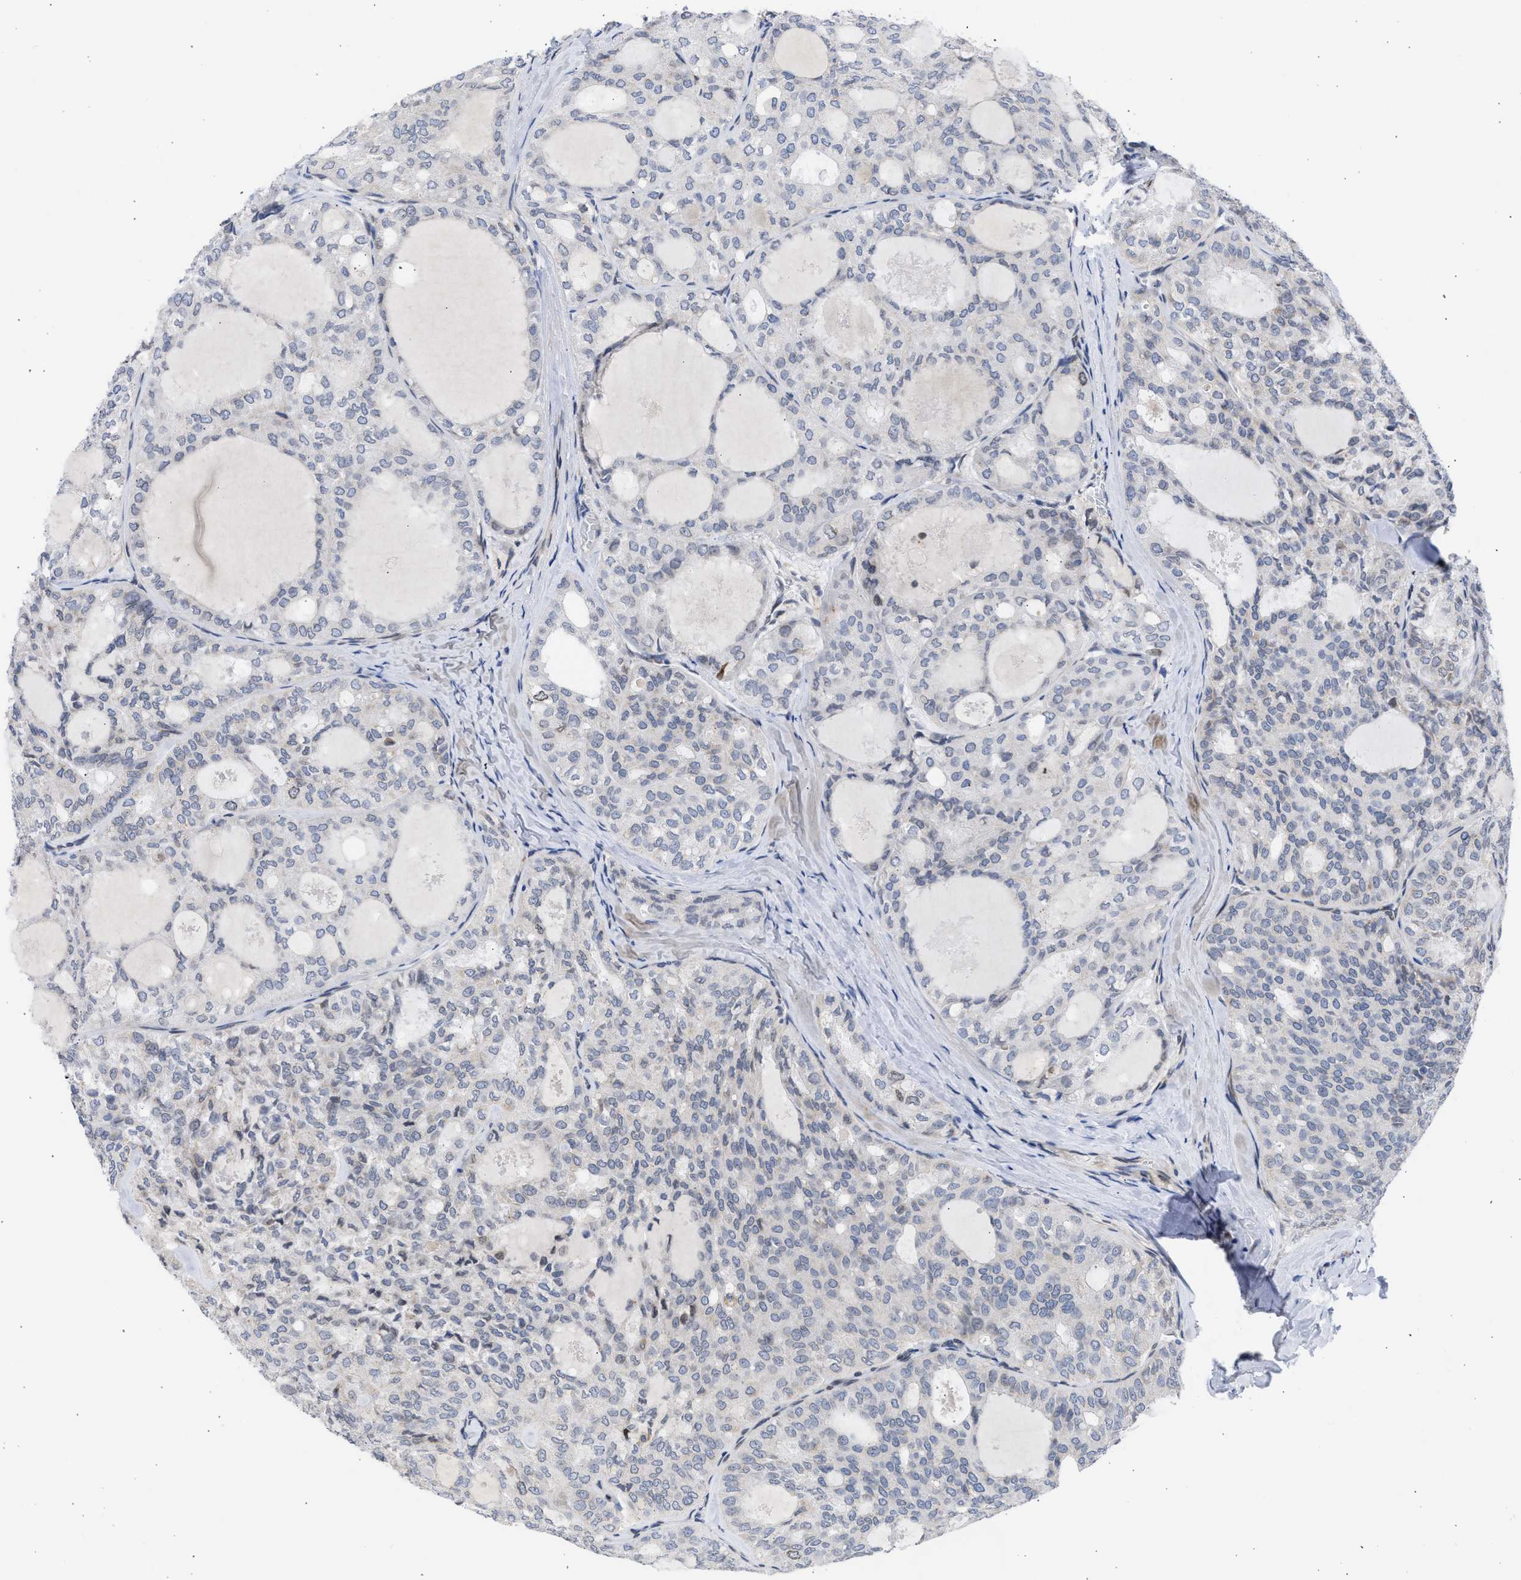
{"staining": {"intensity": "negative", "quantity": "none", "location": "none"}, "tissue": "thyroid cancer", "cell_type": "Tumor cells", "image_type": "cancer", "snomed": [{"axis": "morphology", "description": "Follicular adenoma carcinoma, NOS"}, {"axis": "topography", "description": "Thyroid gland"}], "caption": "Human follicular adenoma carcinoma (thyroid) stained for a protein using immunohistochemistry shows no staining in tumor cells.", "gene": "NUP35", "patient": {"sex": "male", "age": 75}}